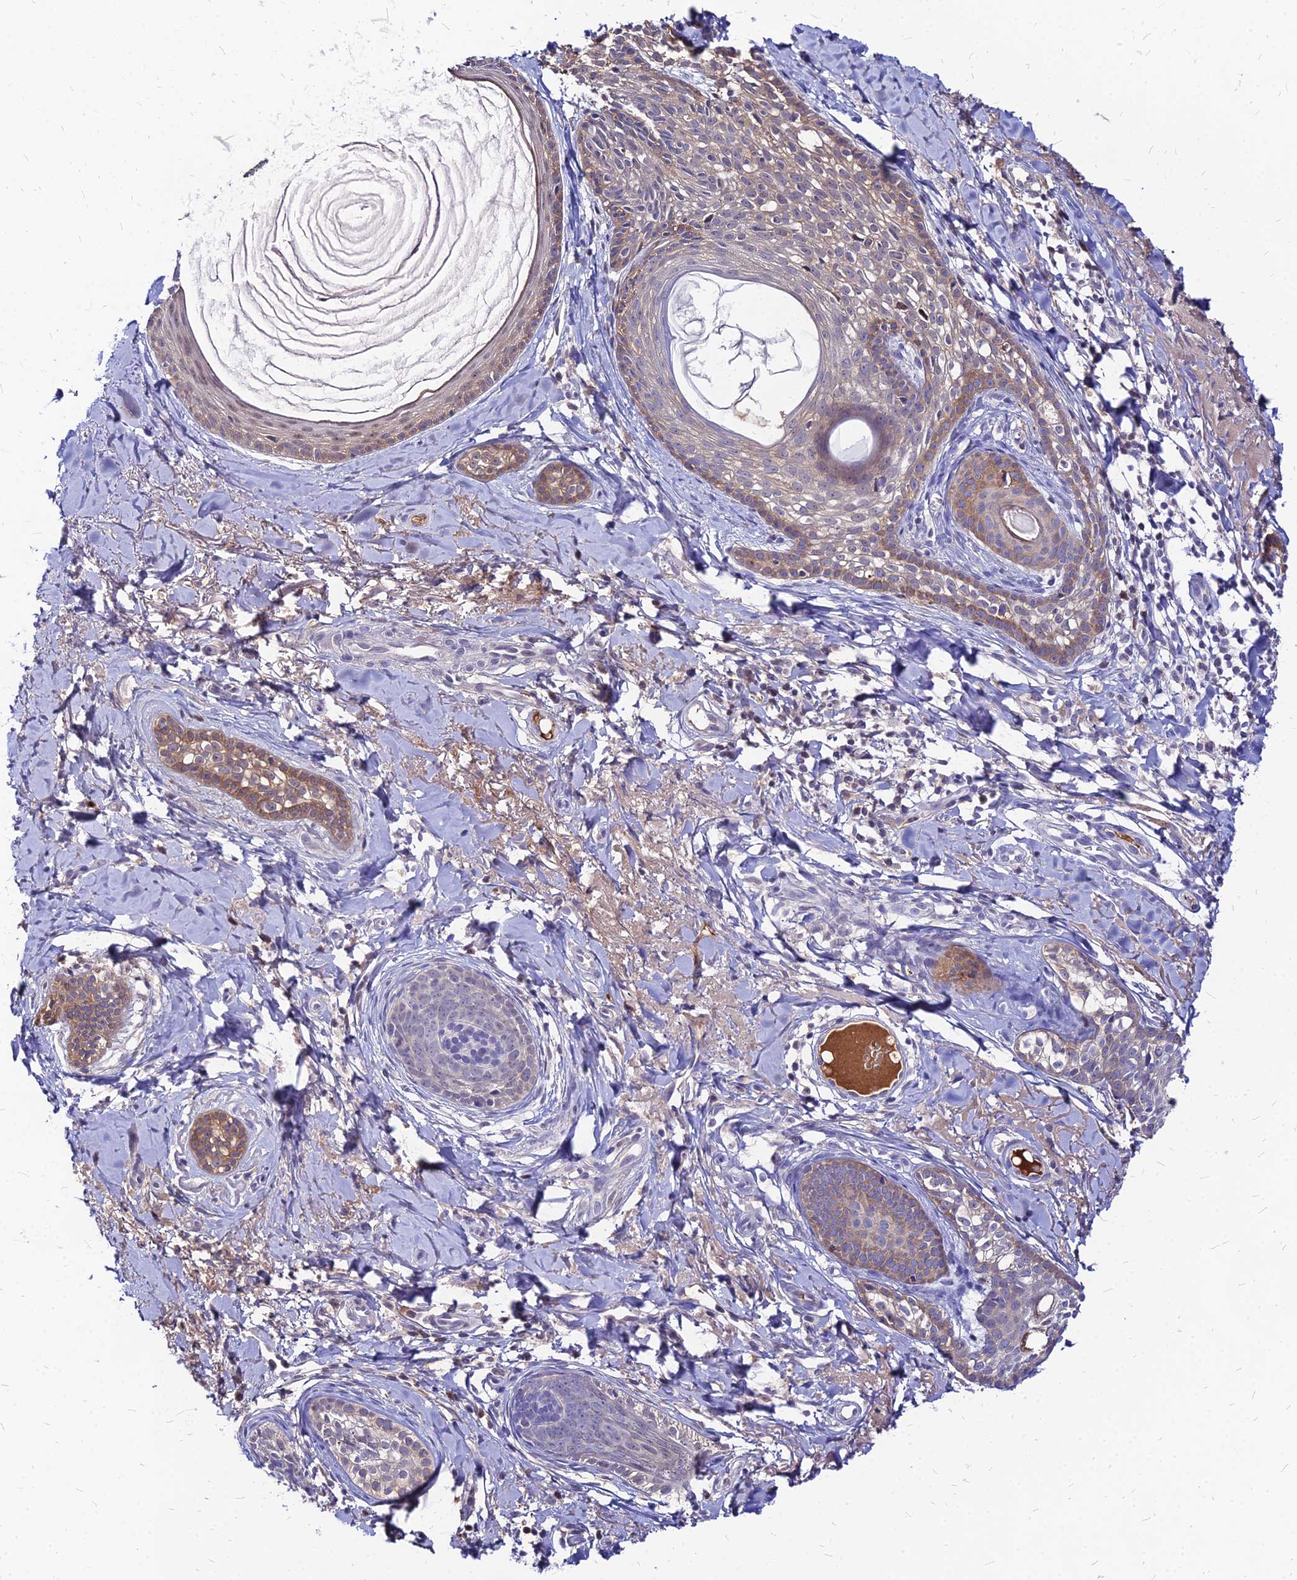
{"staining": {"intensity": "weak", "quantity": "25%-75%", "location": "cytoplasmic/membranous"}, "tissue": "skin cancer", "cell_type": "Tumor cells", "image_type": "cancer", "snomed": [{"axis": "morphology", "description": "Basal cell carcinoma"}, {"axis": "topography", "description": "Skin"}], "caption": "Skin basal cell carcinoma stained with a protein marker shows weak staining in tumor cells.", "gene": "ACSM6", "patient": {"sex": "female", "age": 76}}